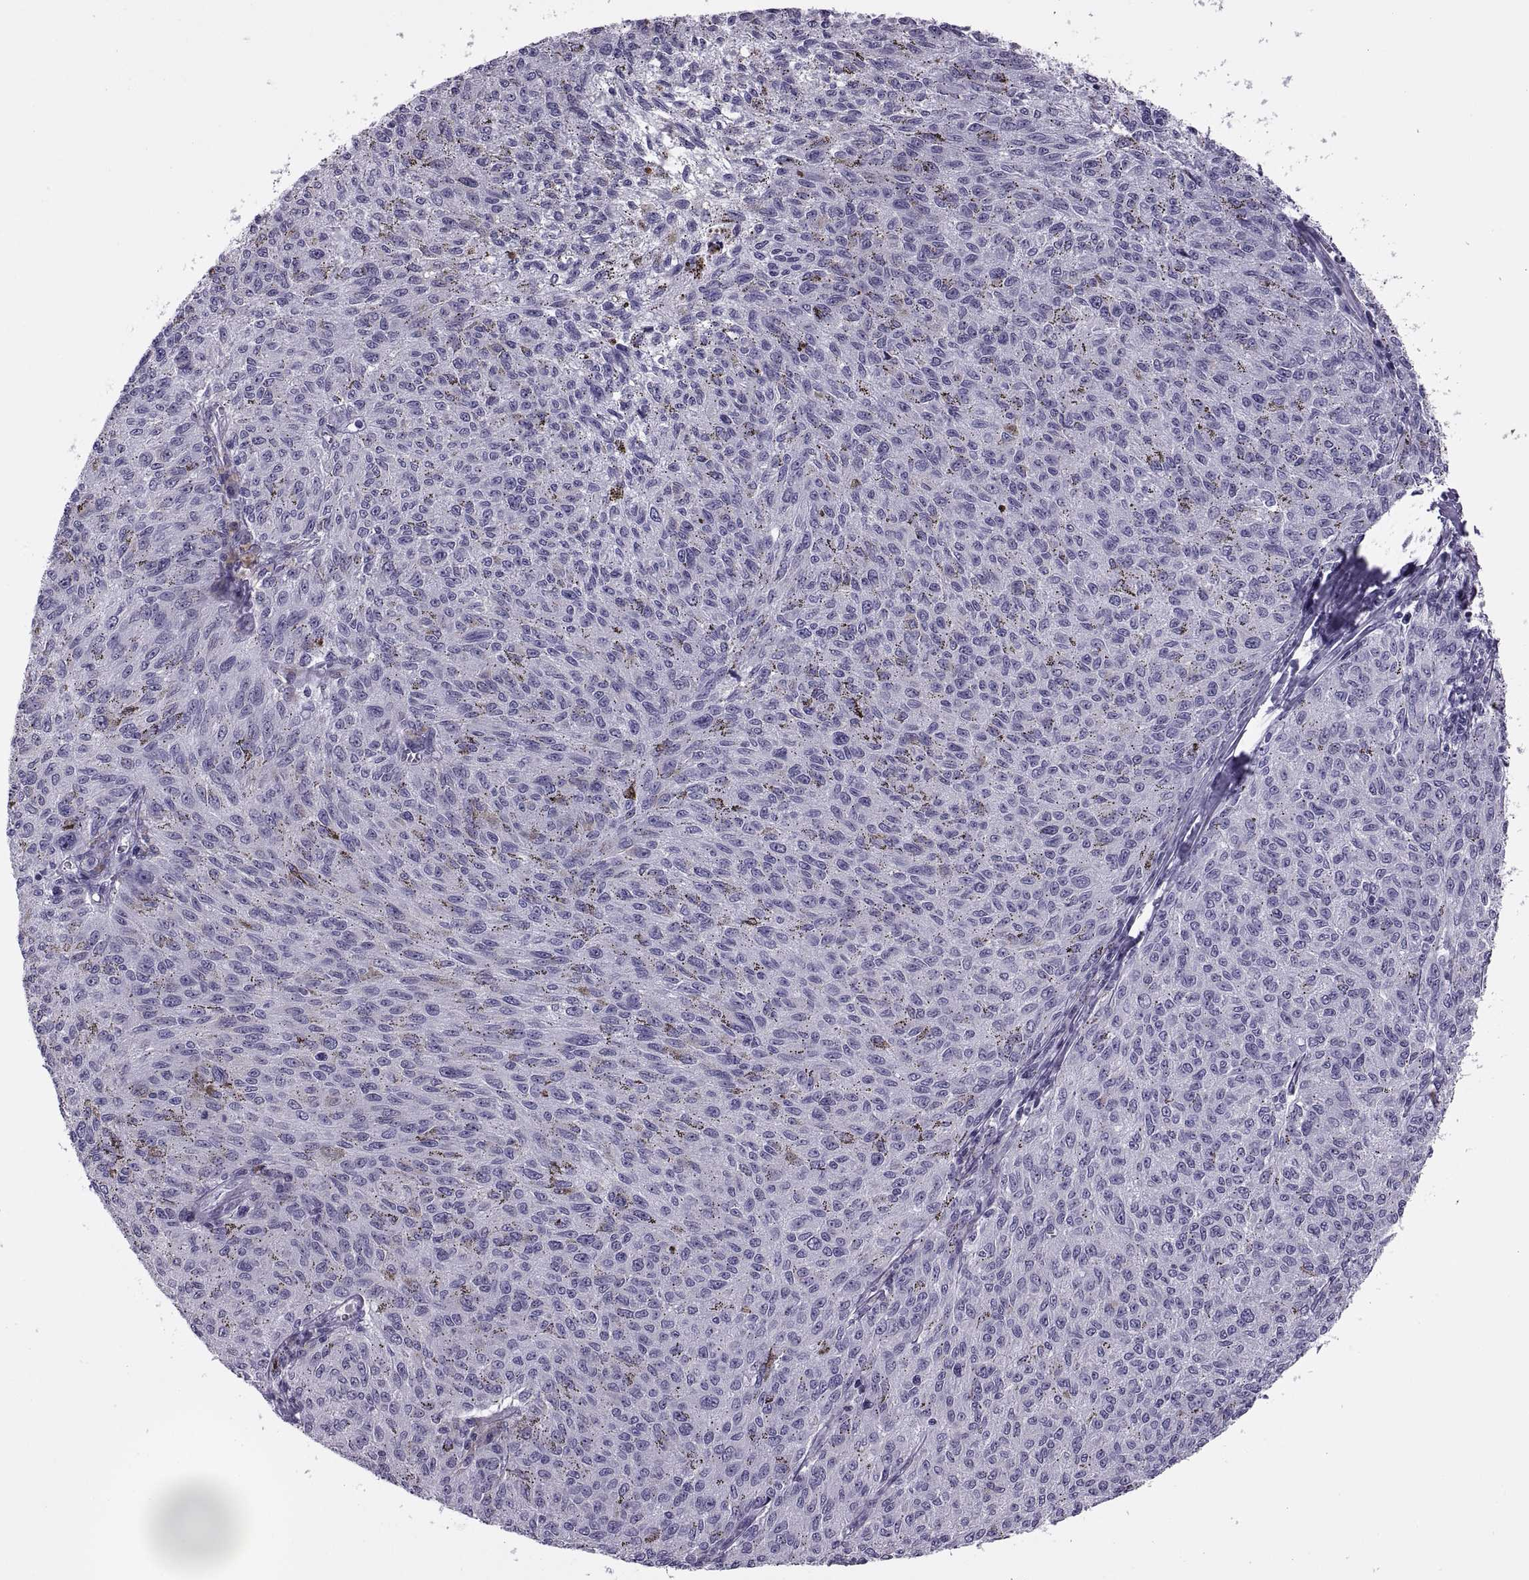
{"staining": {"intensity": "negative", "quantity": "none", "location": "none"}, "tissue": "melanoma", "cell_type": "Tumor cells", "image_type": "cancer", "snomed": [{"axis": "morphology", "description": "Malignant melanoma, NOS"}, {"axis": "topography", "description": "Skin"}], "caption": "This micrograph is of melanoma stained with immunohistochemistry (IHC) to label a protein in brown with the nuclei are counter-stained blue. There is no staining in tumor cells. (Stains: DAB (3,3'-diaminobenzidine) immunohistochemistry (IHC) with hematoxylin counter stain, Microscopy: brightfield microscopy at high magnification).", "gene": "SYNGR4", "patient": {"sex": "female", "age": 72}}